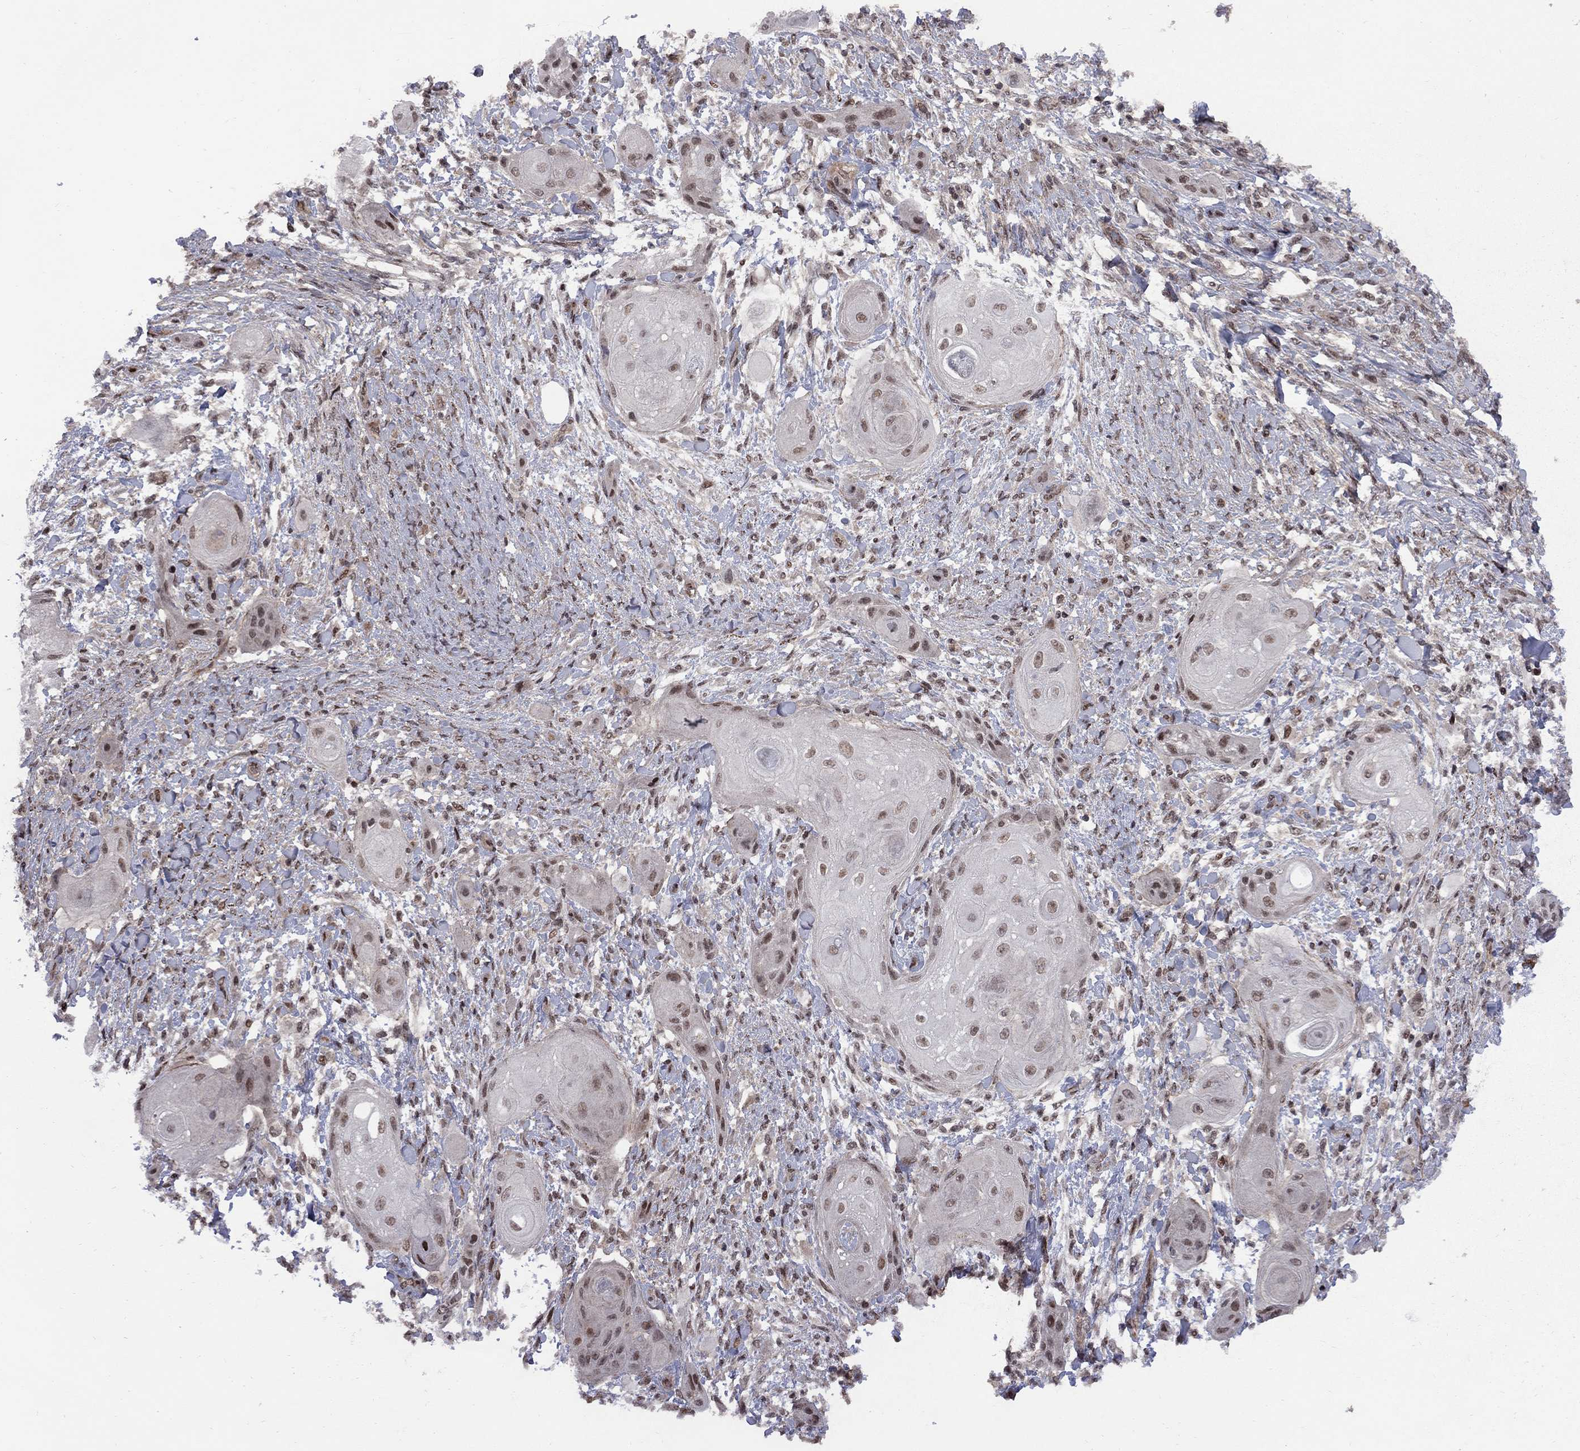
{"staining": {"intensity": "moderate", "quantity": ">75%", "location": "nuclear"}, "tissue": "skin cancer", "cell_type": "Tumor cells", "image_type": "cancer", "snomed": [{"axis": "morphology", "description": "Squamous cell carcinoma, NOS"}, {"axis": "topography", "description": "Skin"}], "caption": "Approximately >75% of tumor cells in human skin squamous cell carcinoma display moderate nuclear protein positivity as visualized by brown immunohistochemical staining.", "gene": "BRF1", "patient": {"sex": "male", "age": 62}}